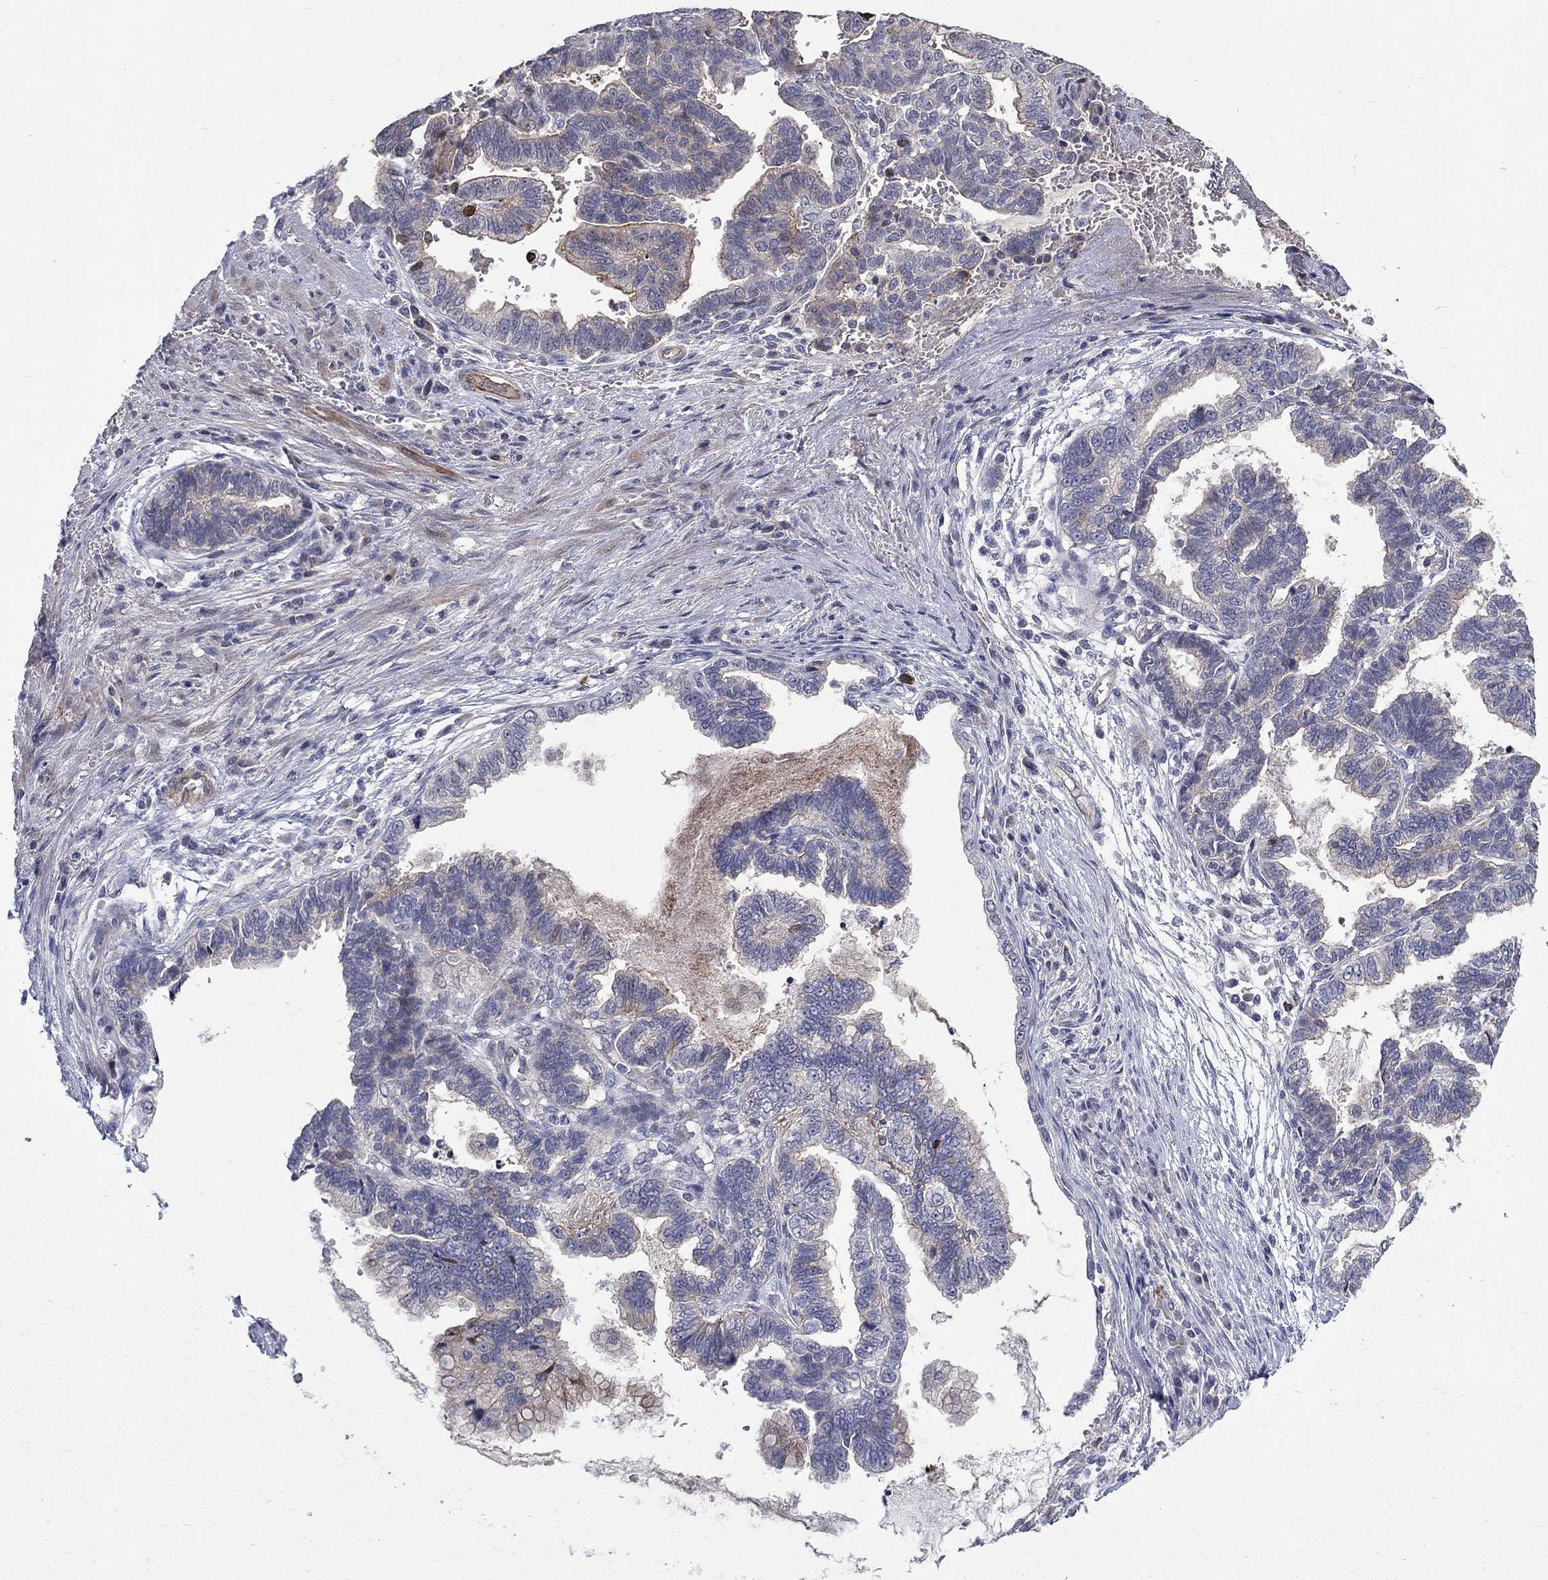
{"staining": {"intensity": "moderate", "quantity": "<25%", "location": "cytoplasmic/membranous"}, "tissue": "stomach cancer", "cell_type": "Tumor cells", "image_type": "cancer", "snomed": [{"axis": "morphology", "description": "Adenocarcinoma, NOS"}, {"axis": "topography", "description": "Stomach"}], "caption": "DAB immunohistochemical staining of human stomach cancer (adenocarcinoma) displays moderate cytoplasmic/membranous protein expression in about <25% of tumor cells.", "gene": "SLC1A1", "patient": {"sex": "male", "age": 83}}